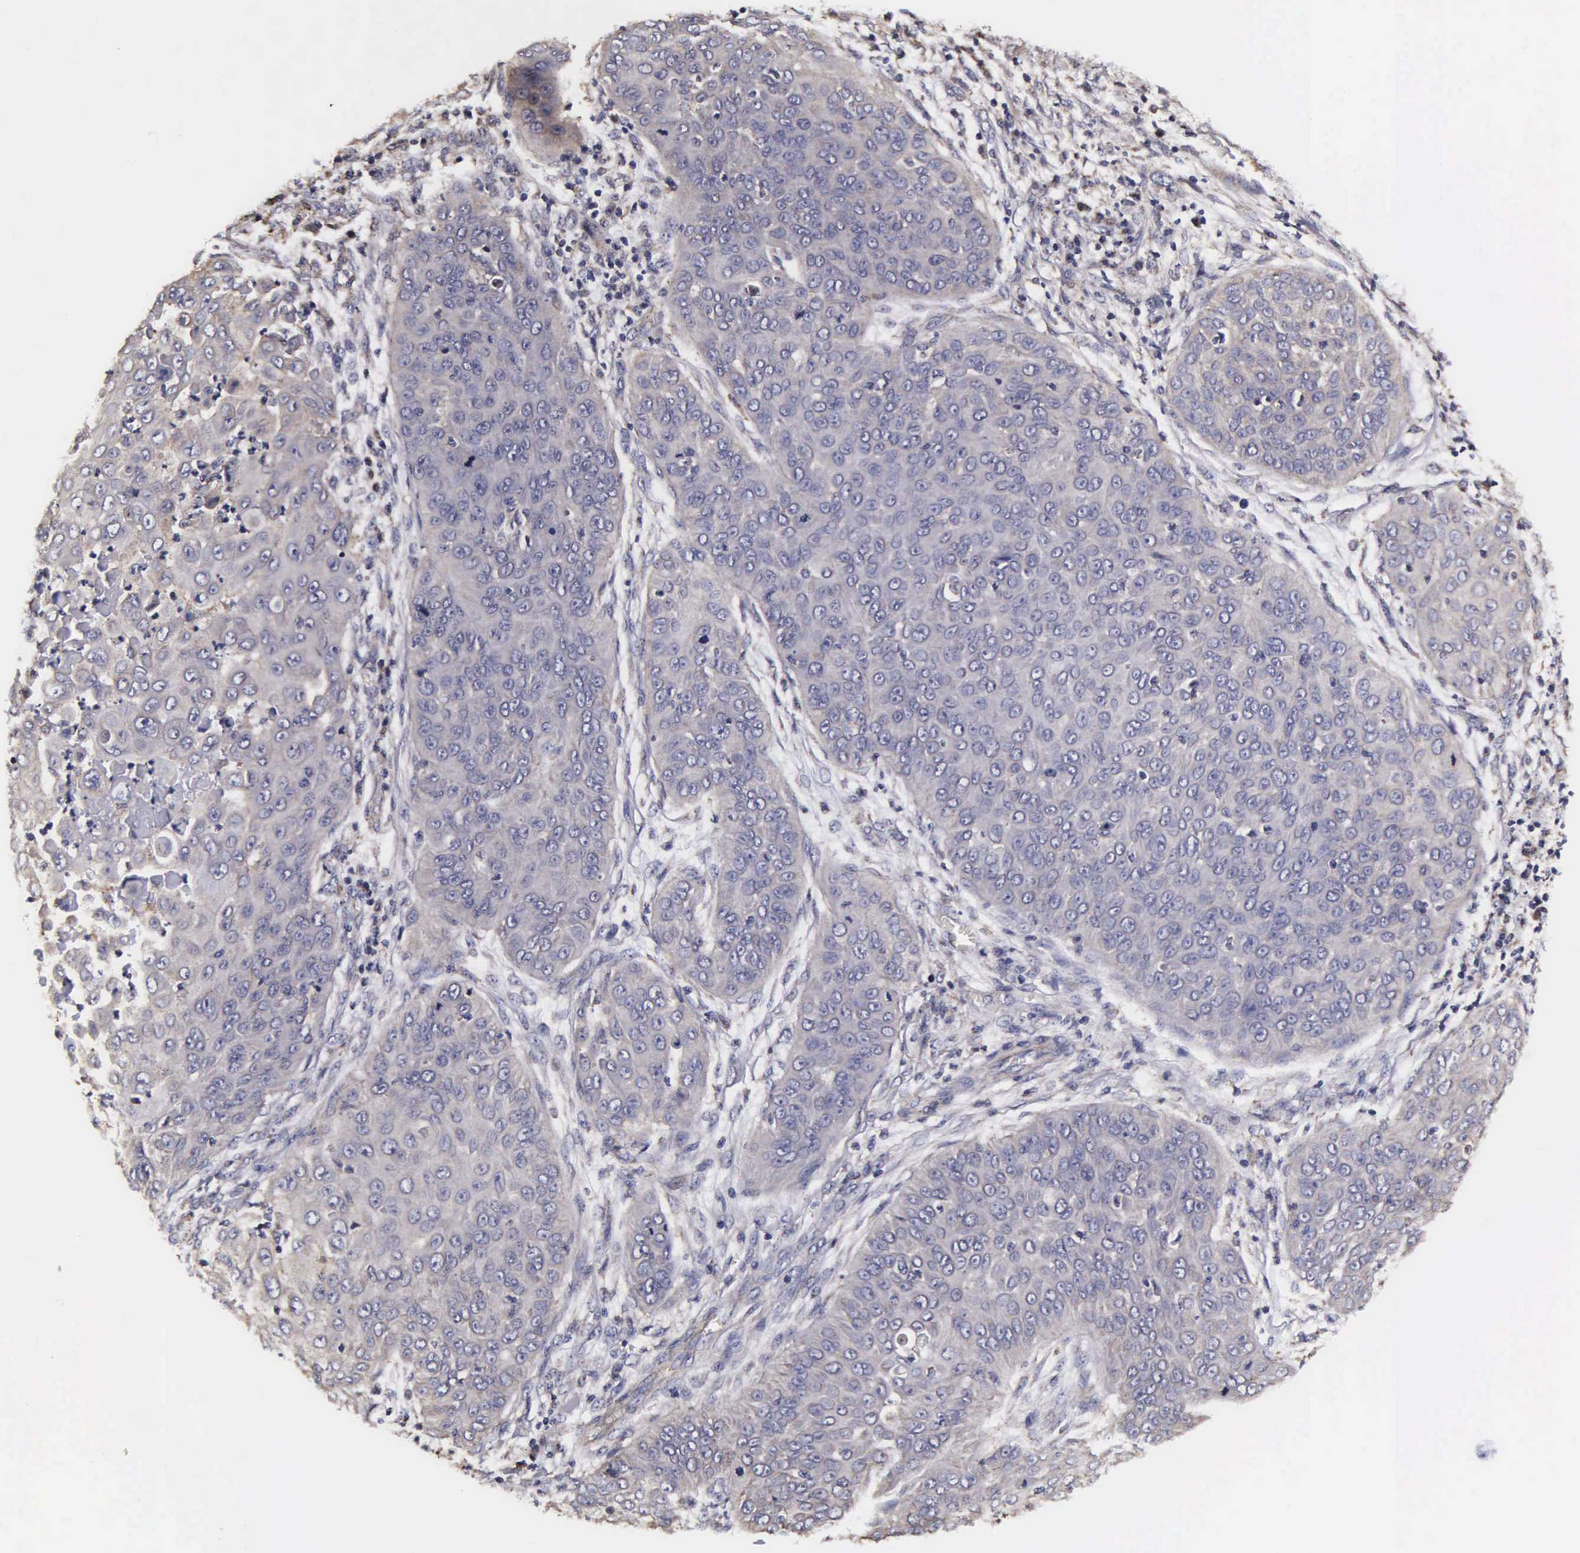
{"staining": {"intensity": "weak", "quantity": "25%-75%", "location": "cytoplasmic/membranous"}, "tissue": "skin cancer", "cell_type": "Tumor cells", "image_type": "cancer", "snomed": [{"axis": "morphology", "description": "Squamous cell carcinoma, NOS"}, {"axis": "topography", "description": "Skin"}], "caption": "Skin cancer was stained to show a protein in brown. There is low levels of weak cytoplasmic/membranous expression in about 25%-75% of tumor cells.", "gene": "PSMA3", "patient": {"sex": "male", "age": 82}}